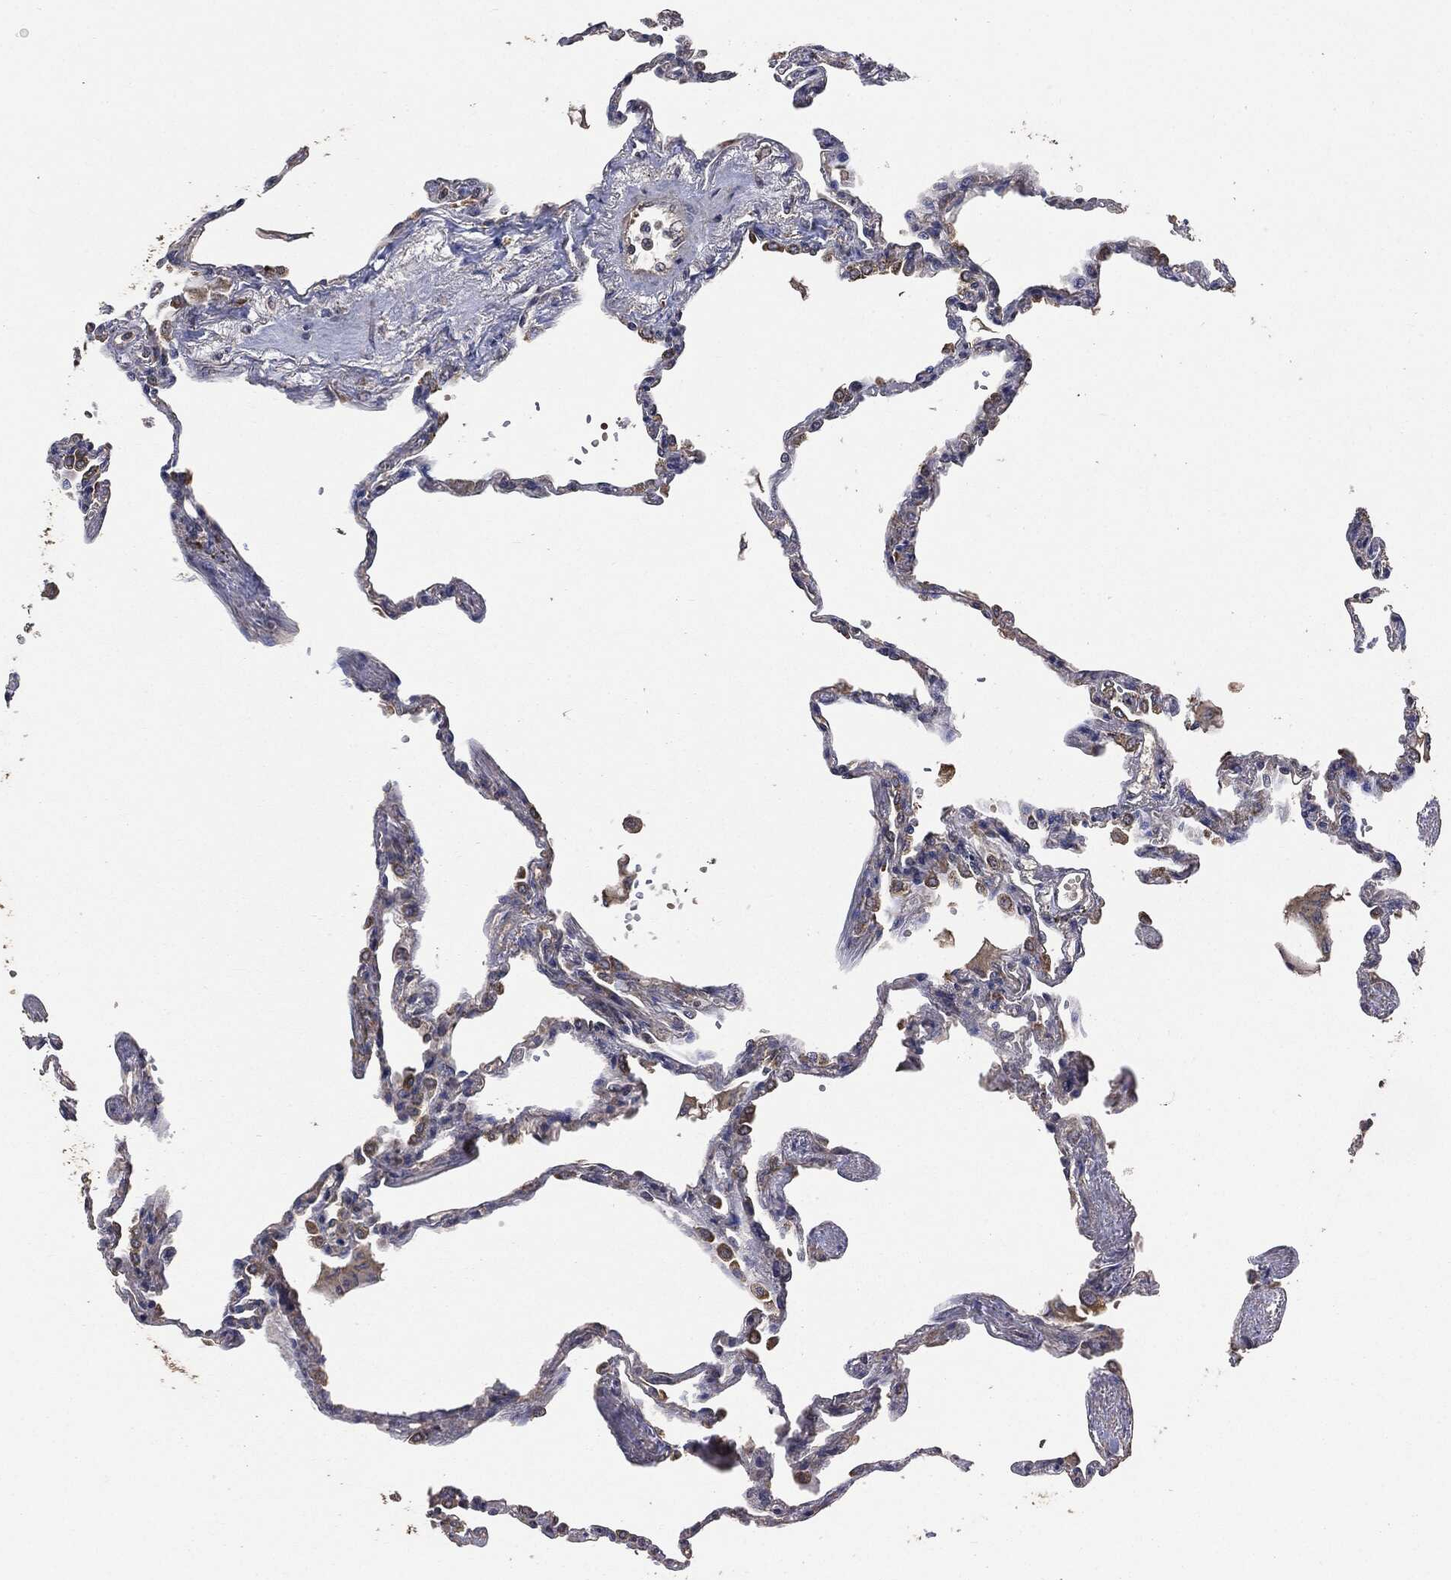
{"staining": {"intensity": "negative", "quantity": "none", "location": "none"}, "tissue": "lung", "cell_type": "Alveolar cells", "image_type": "normal", "snomed": [{"axis": "morphology", "description": "Normal tissue, NOS"}, {"axis": "topography", "description": "Lung"}], "caption": "Histopathology image shows no significant protein positivity in alveolar cells of unremarkable lung.", "gene": "STK3", "patient": {"sex": "male", "age": 78}}